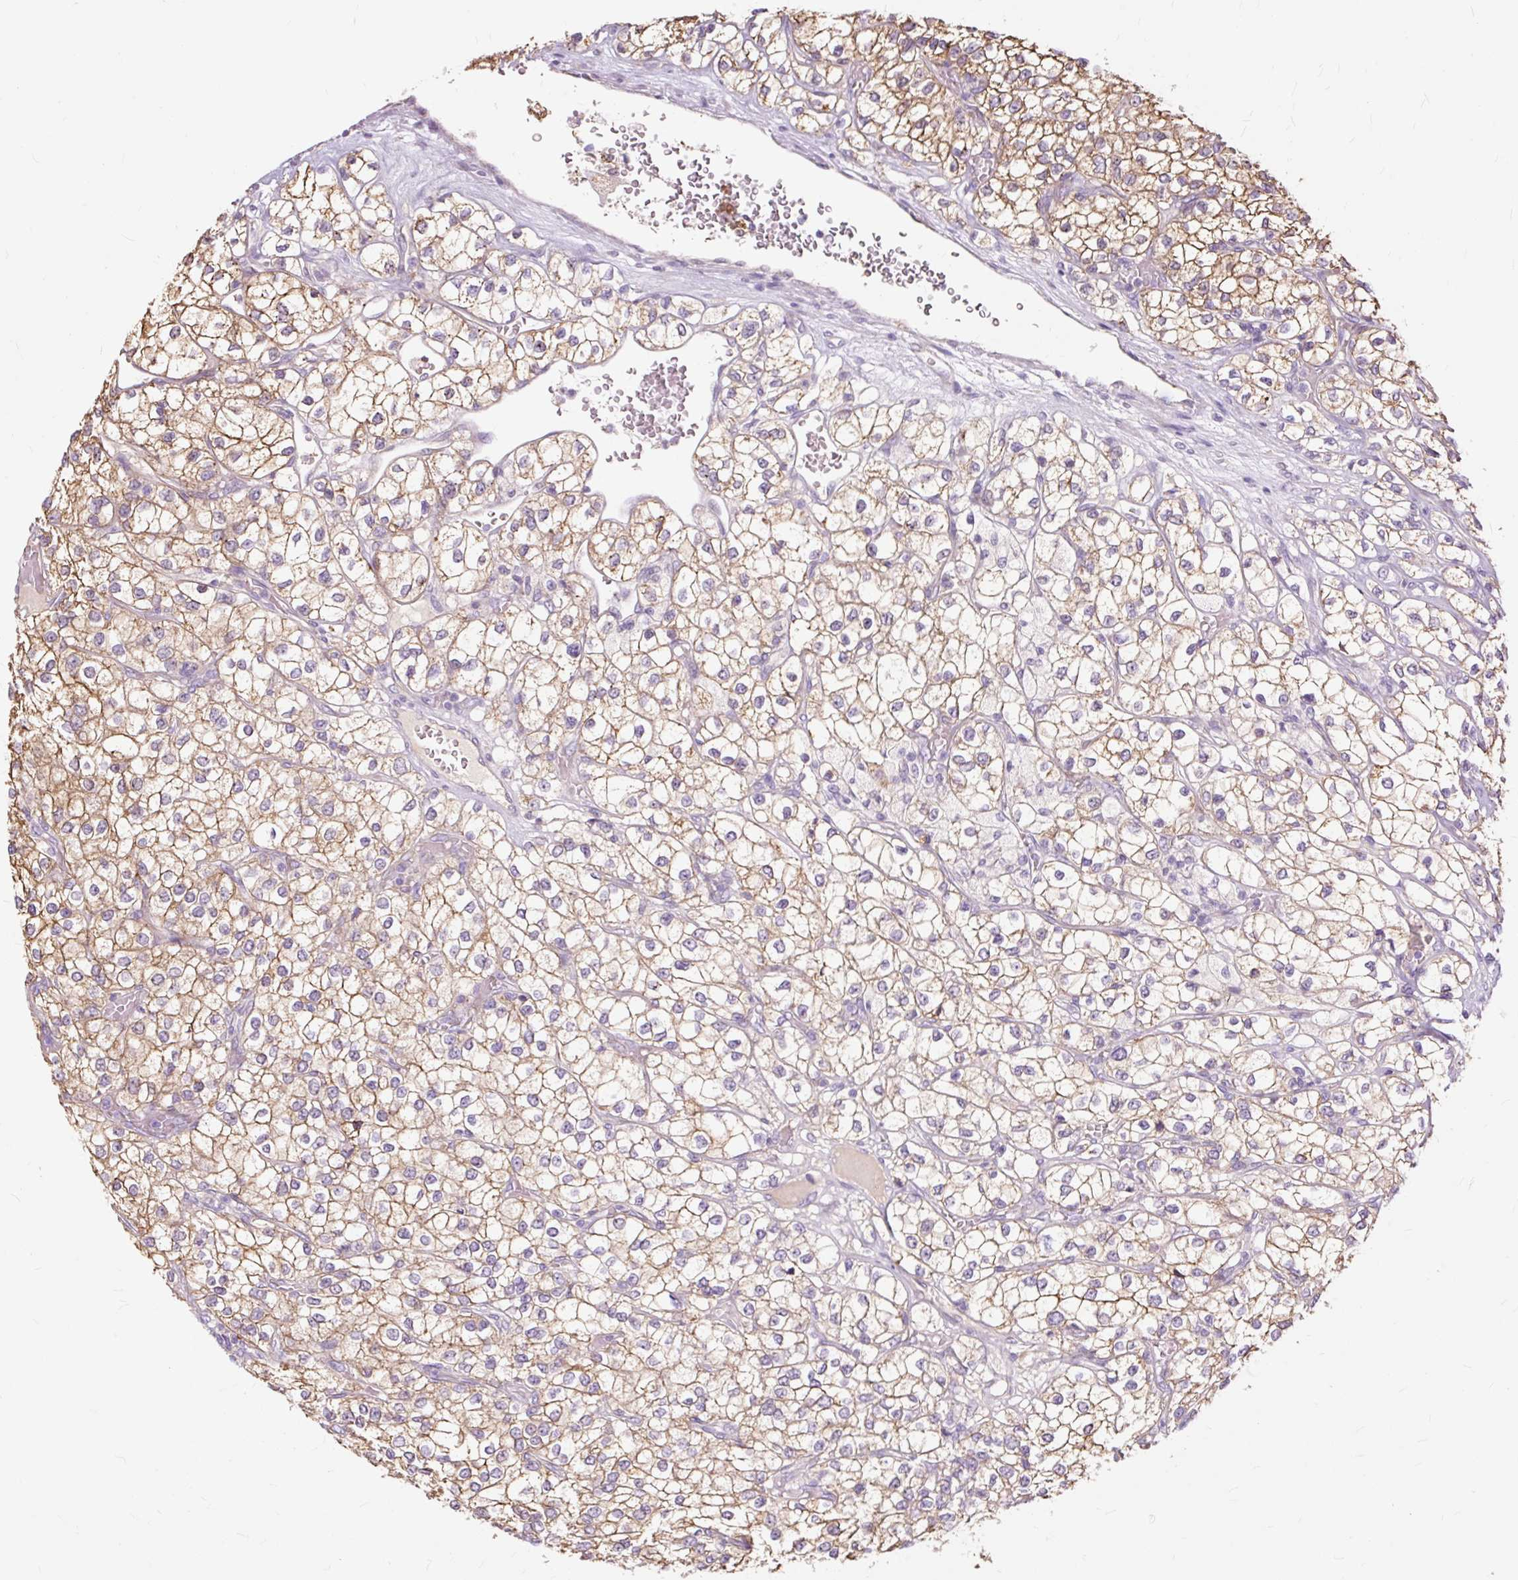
{"staining": {"intensity": "moderate", "quantity": ">75%", "location": "cytoplasmic/membranous"}, "tissue": "renal cancer", "cell_type": "Tumor cells", "image_type": "cancer", "snomed": [{"axis": "morphology", "description": "Adenocarcinoma, NOS"}, {"axis": "topography", "description": "Kidney"}], "caption": "The histopathology image displays a brown stain indicating the presence of a protein in the cytoplasmic/membranous of tumor cells in renal adenocarcinoma. (DAB IHC with brightfield microscopy, high magnification).", "gene": "PDZD2", "patient": {"sex": "male", "age": 80}}